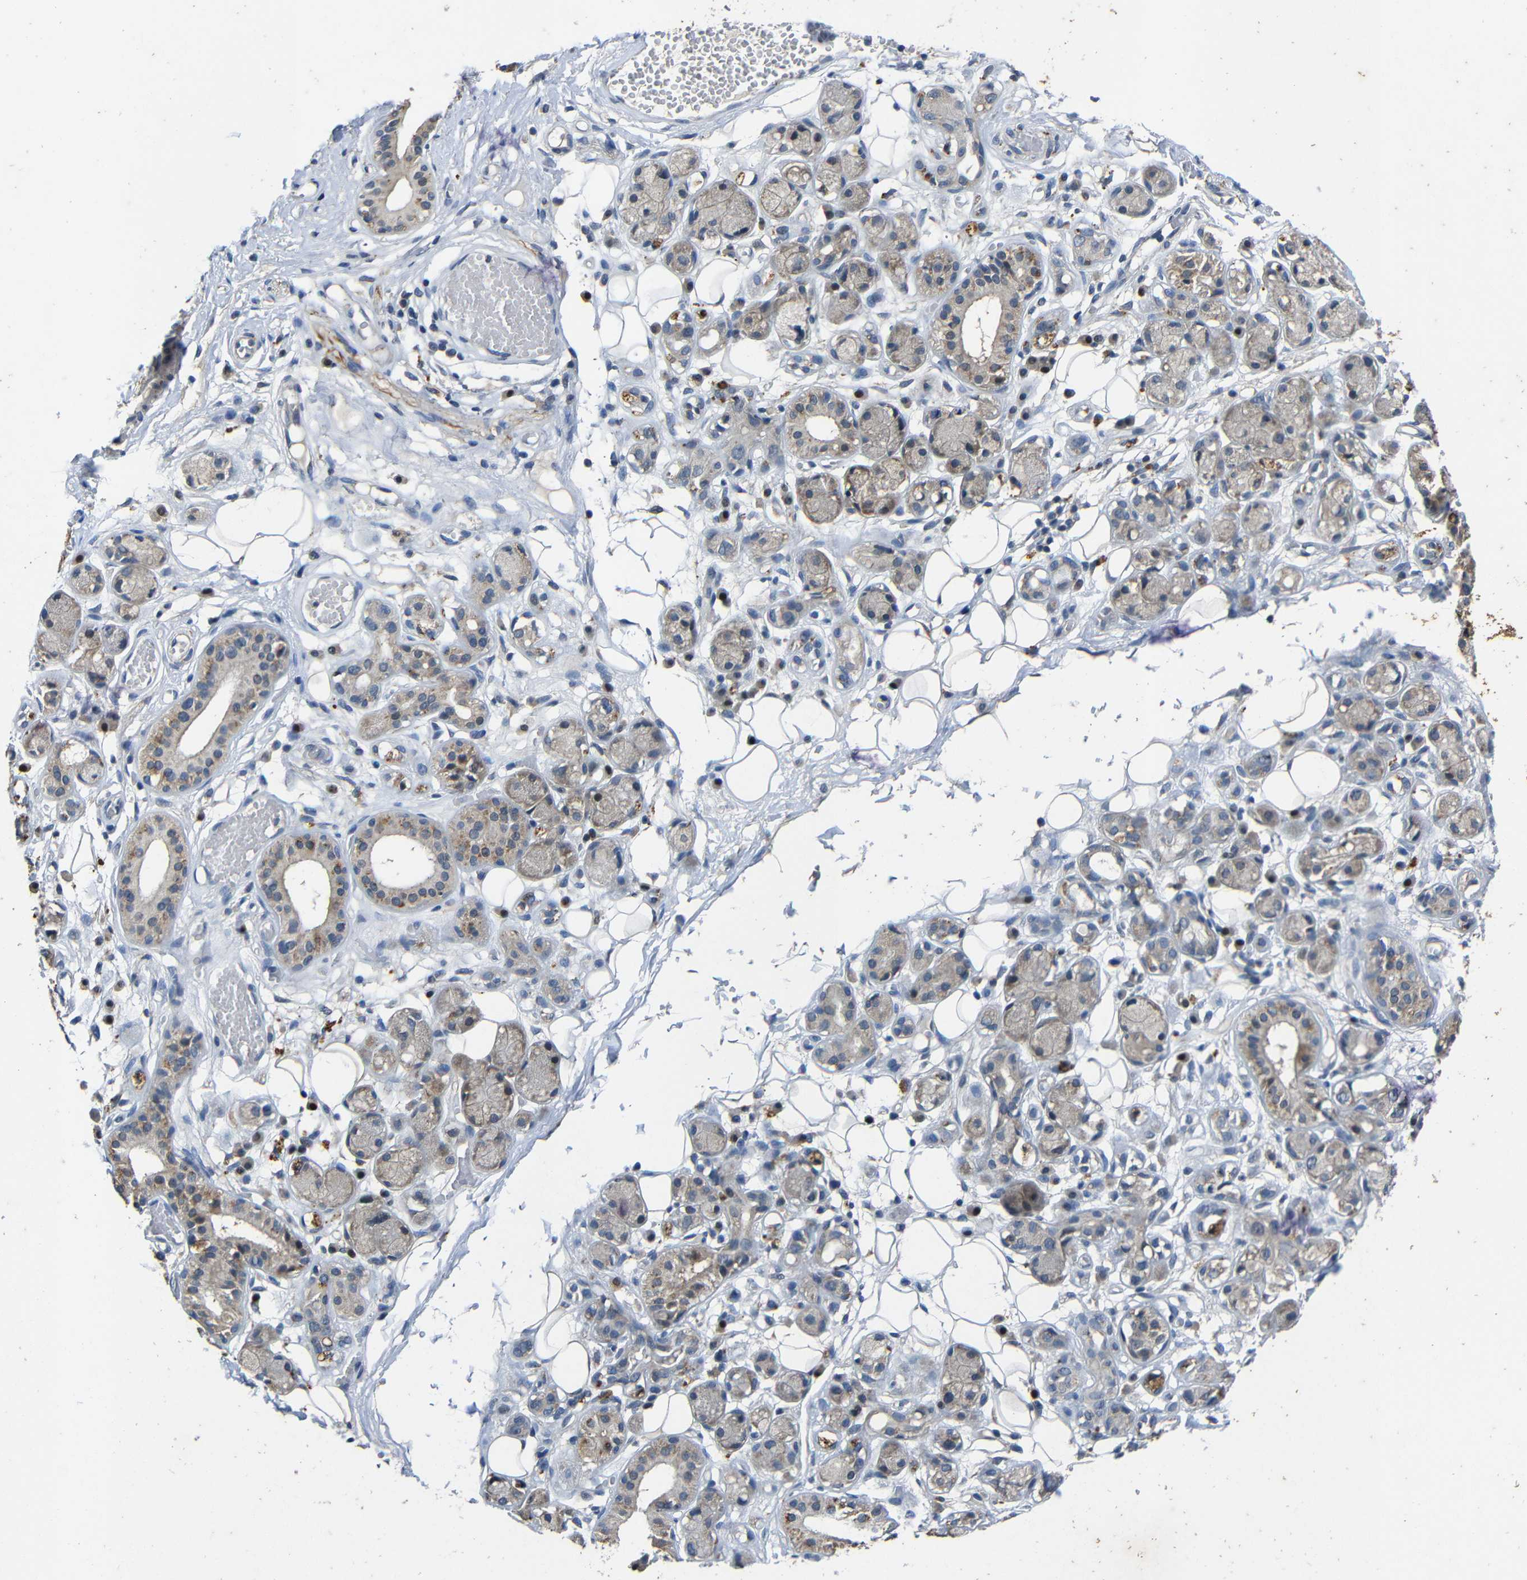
{"staining": {"intensity": "moderate", "quantity": "25%-75%", "location": "cytoplasmic/membranous"}, "tissue": "adipose tissue", "cell_type": "Adipocytes", "image_type": "normal", "snomed": [{"axis": "morphology", "description": "Normal tissue, NOS"}, {"axis": "morphology", "description": "Inflammation, NOS"}, {"axis": "topography", "description": "Vascular tissue"}, {"axis": "topography", "description": "Salivary gland"}], "caption": "A medium amount of moderate cytoplasmic/membranous expression is appreciated in approximately 25%-75% of adipocytes in unremarkable adipose tissue.", "gene": "C6orf89", "patient": {"sex": "female", "age": 75}}